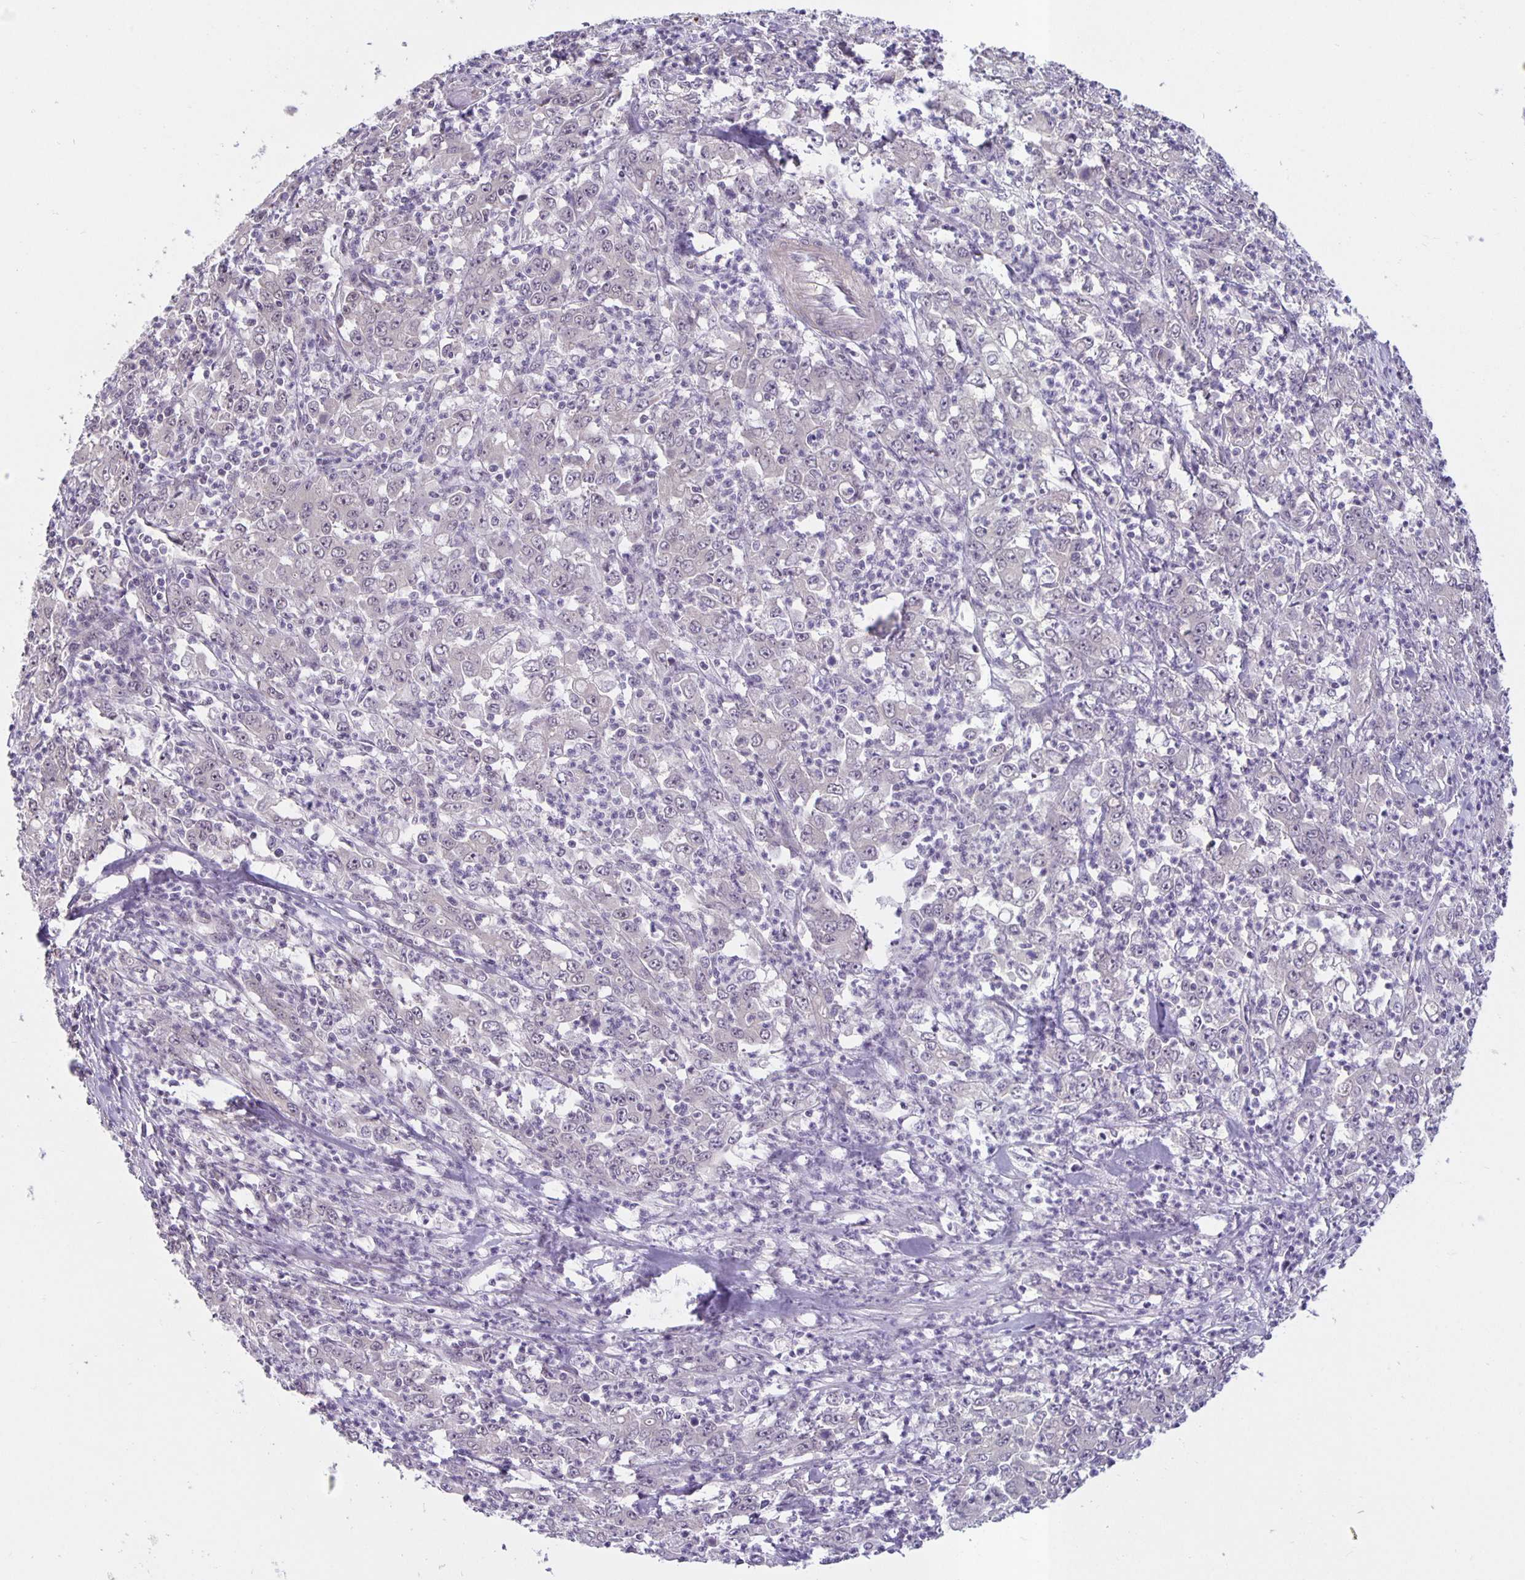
{"staining": {"intensity": "negative", "quantity": "none", "location": "none"}, "tissue": "stomach cancer", "cell_type": "Tumor cells", "image_type": "cancer", "snomed": [{"axis": "morphology", "description": "Adenocarcinoma, NOS"}, {"axis": "topography", "description": "Stomach, lower"}], "caption": "This is an IHC photomicrograph of stomach adenocarcinoma. There is no staining in tumor cells.", "gene": "ARVCF", "patient": {"sex": "female", "age": 71}}